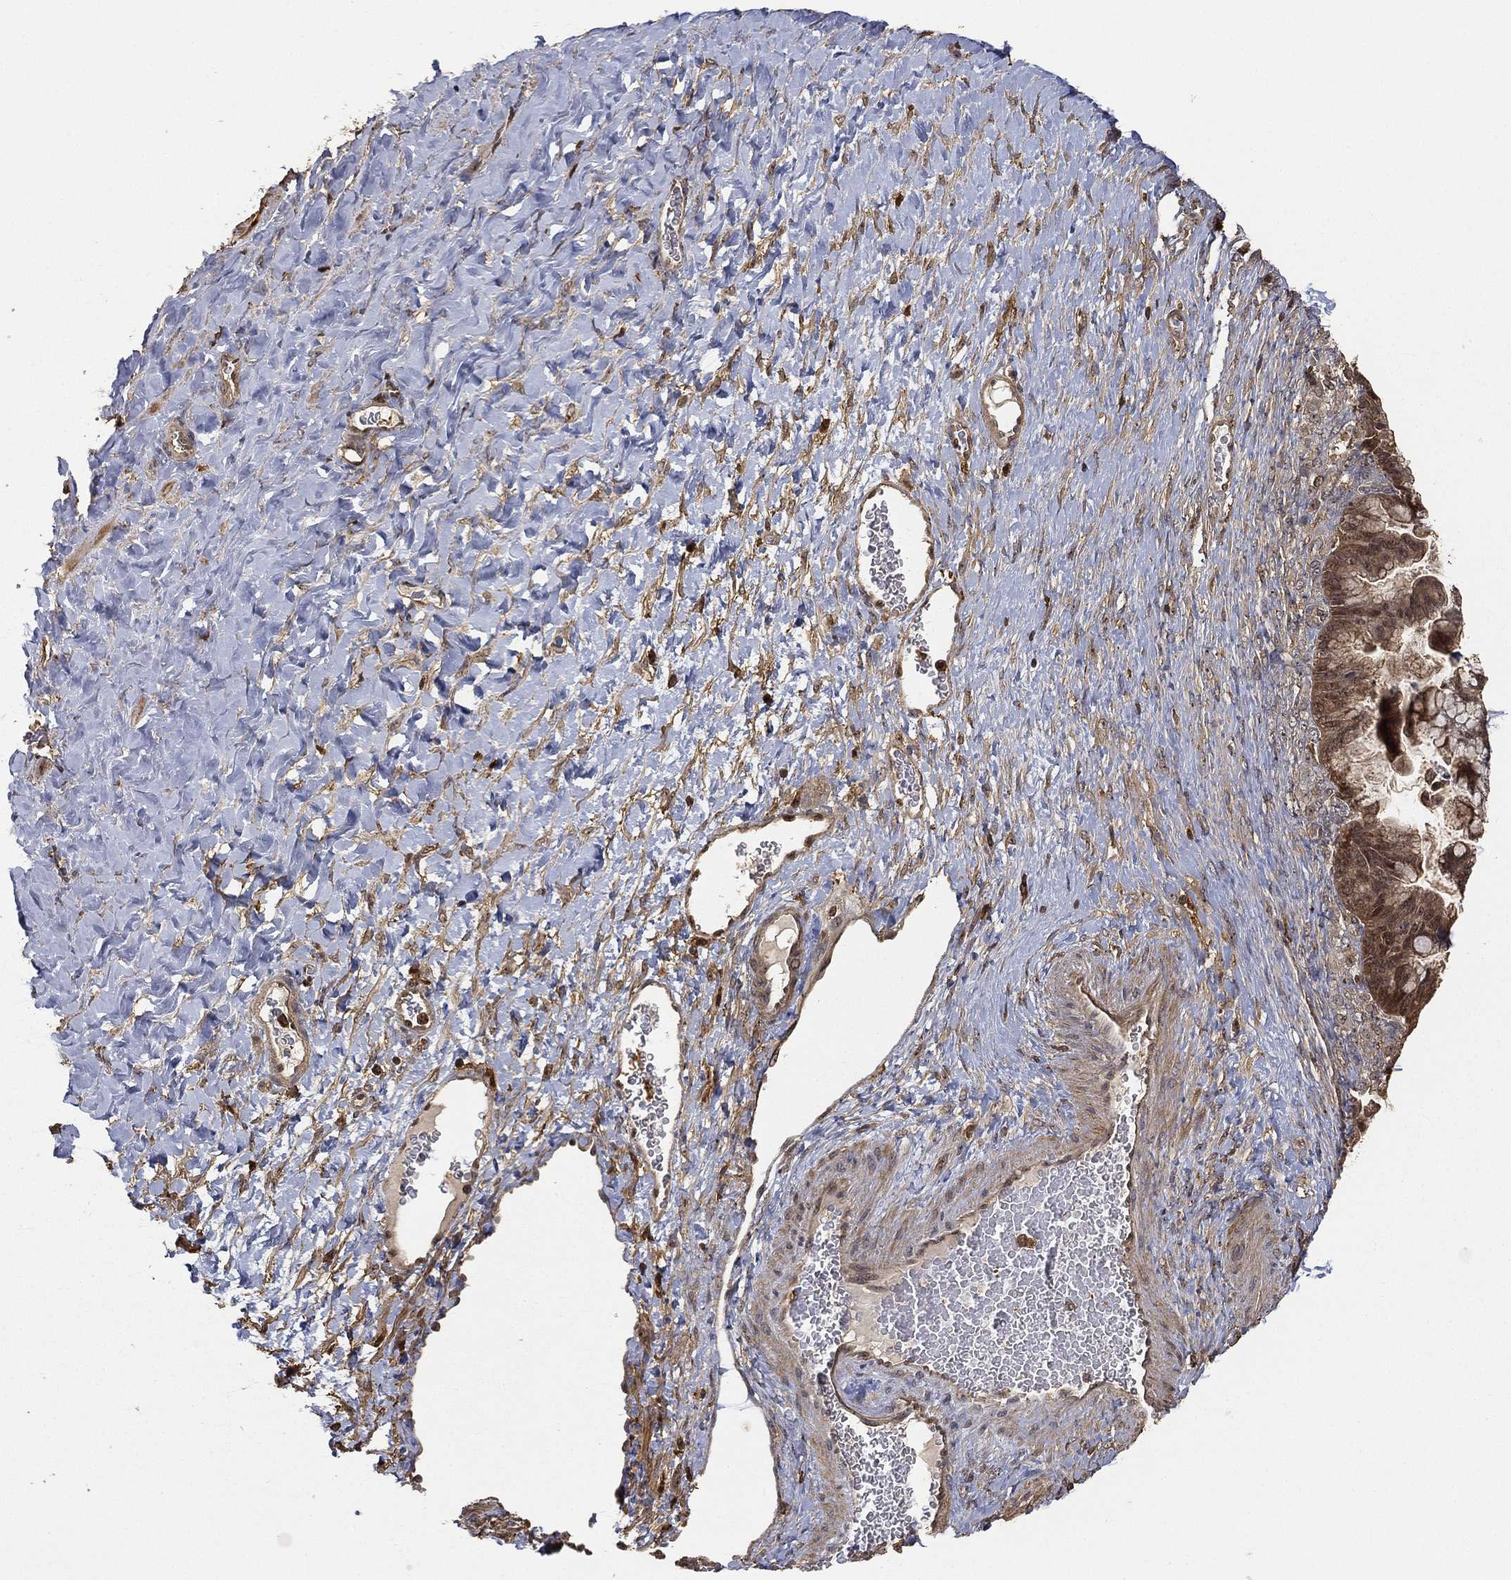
{"staining": {"intensity": "weak", "quantity": "<25%", "location": "cytoplasmic/membranous"}, "tissue": "ovarian cancer", "cell_type": "Tumor cells", "image_type": "cancer", "snomed": [{"axis": "morphology", "description": "Cystadenocarcinoma, mucinous, NOS"}, {"axis": "topography", "description": "Ovary"}], "caption": "An image of human ovarian cancer is negative for staining in tumor cells.", "gene": "CRYL1", "patient": {"sex": "female", "age": 67}}